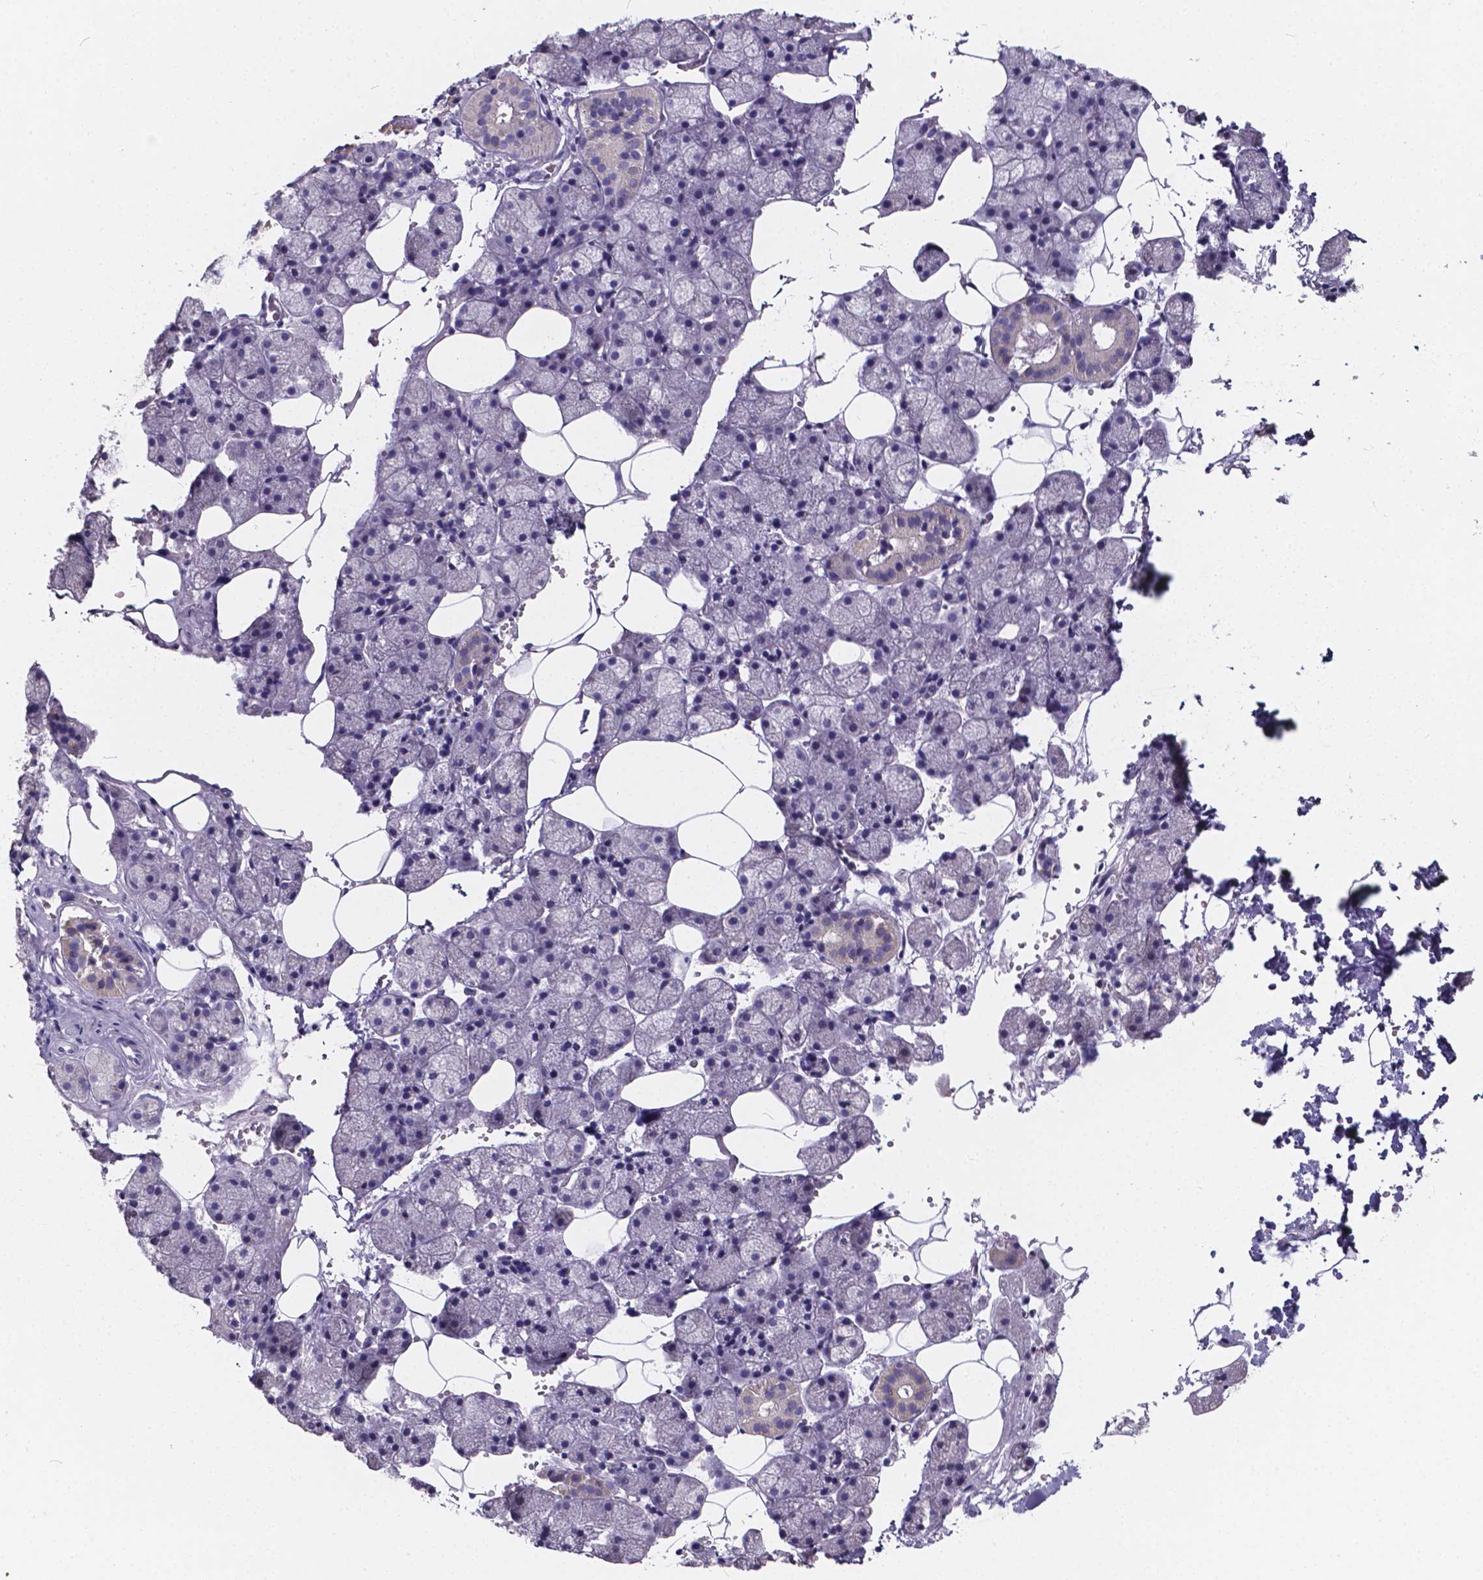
{"staining": {"intensity": "negative", "quantity": "none", "location": "none"}, "tissue": "salivary gland", "cell_type": "Glandular cells", "image_type": "normal", "snomed": [{"axis": "morphology", "description": "Normal tissue, NOS"}, {"axis": "topography", "description": "Salivary gland"}], "caption": "IHC image of unremarkable human salivary gland stained for a protein (brown), which reveals no expression in glandular cells. The staining is performed using DAB brown chromogen with nuclei counter-stained in using hematoxylin.", "gene": "SPEF2", "patient": {"sex": "male", "age": 38}}